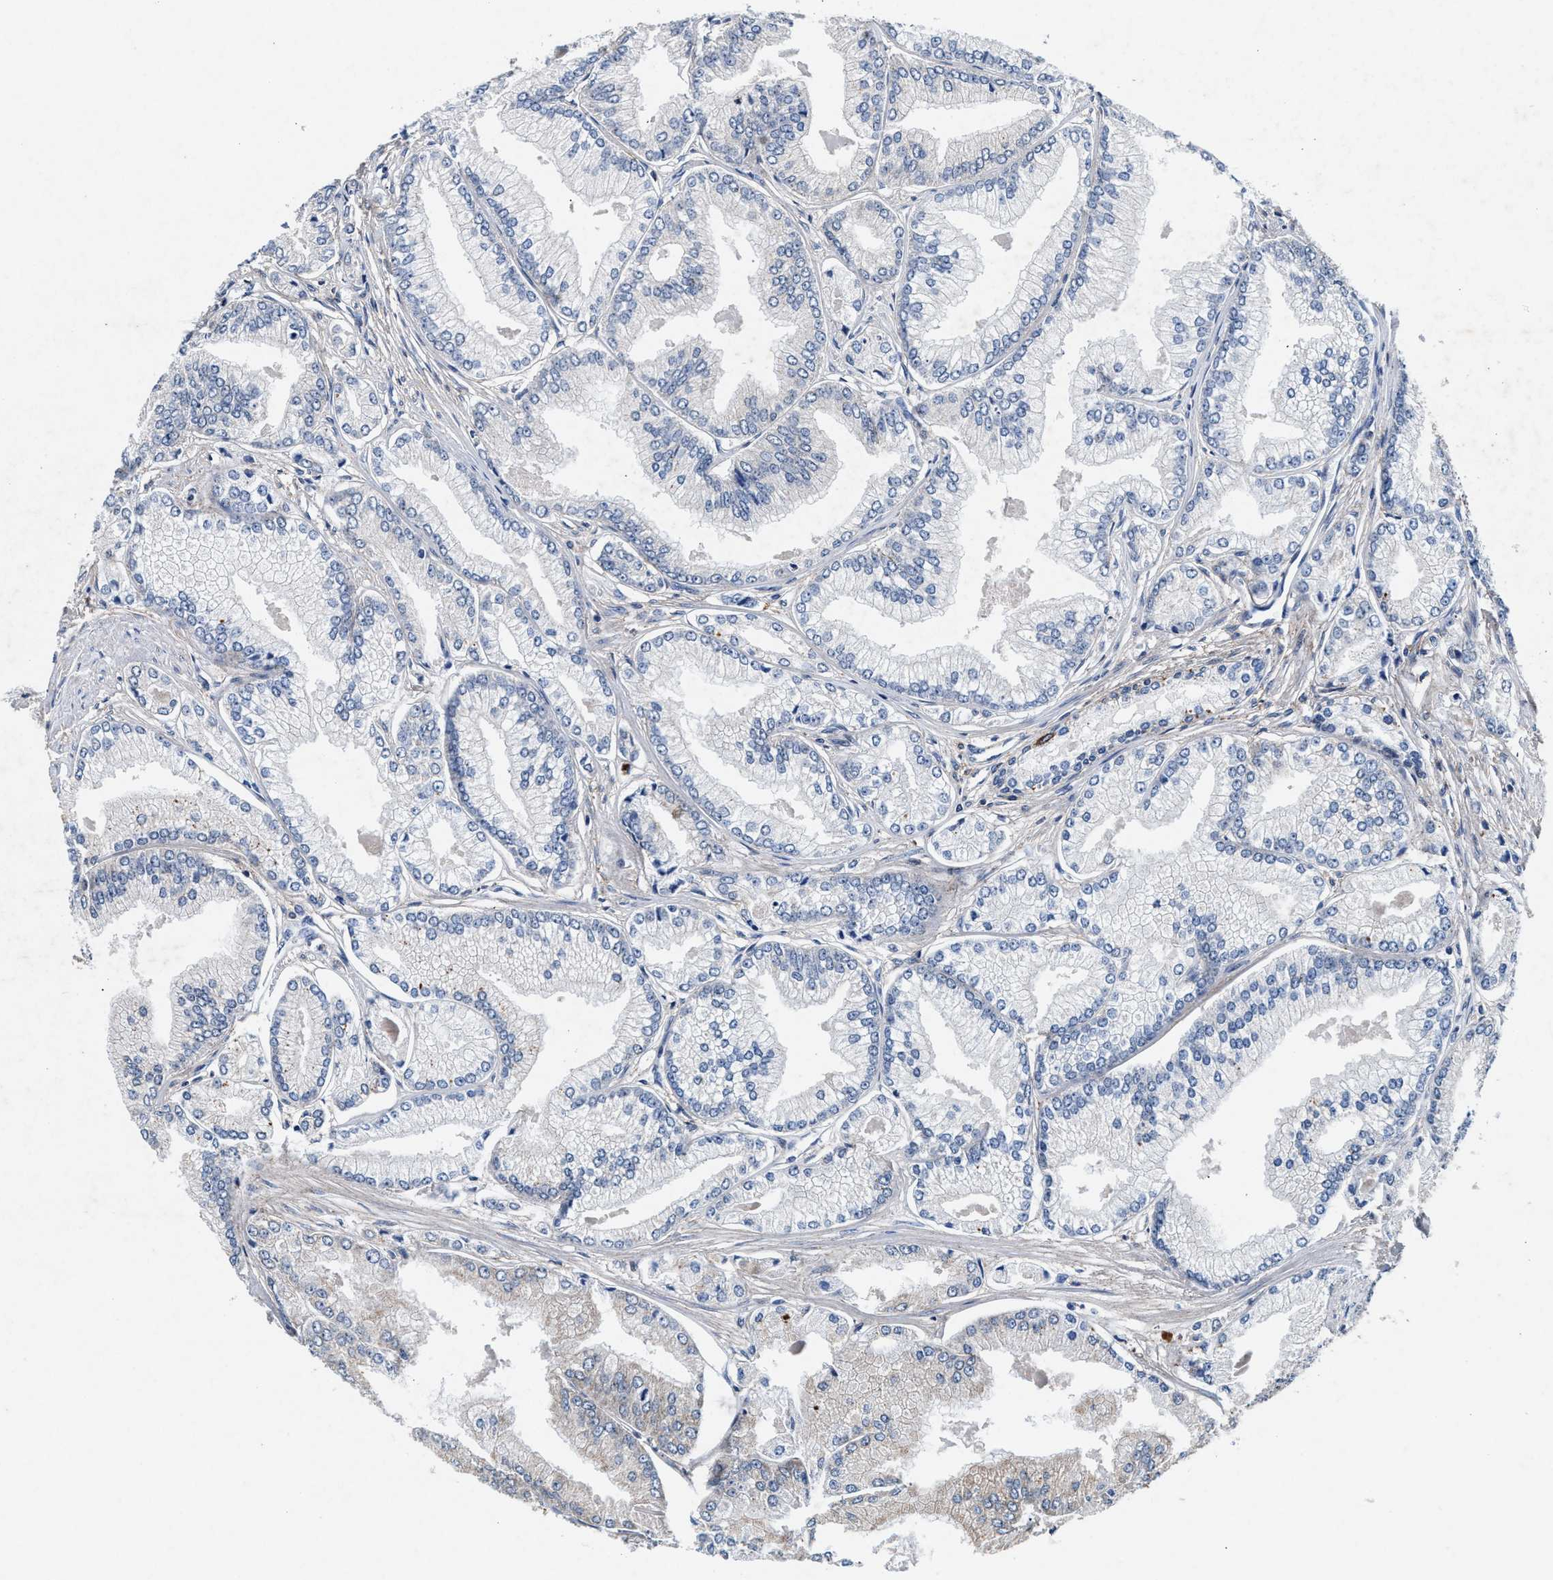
{"staining": {"intensity": "negative", "quantity": "none", "location": "none"}, "tissue": "prostate cancer", "cell_type": "Tumor cells", "image_type": "cancer", "snomed": [{"axis": "morphology", "description": "Adenocarcinoma, Low grade"}, {"axis": "topography", "description": "Prostate"}], "caption": "An immunohistochemistry photomicrograph of prostate low-grade adenocarcinoma is shown. There is no staining in tumor cells of prostate low-grade adenocarcinoma.", "gene": "SLC8A1", "patient": {"sex": "male", "age": 52}}